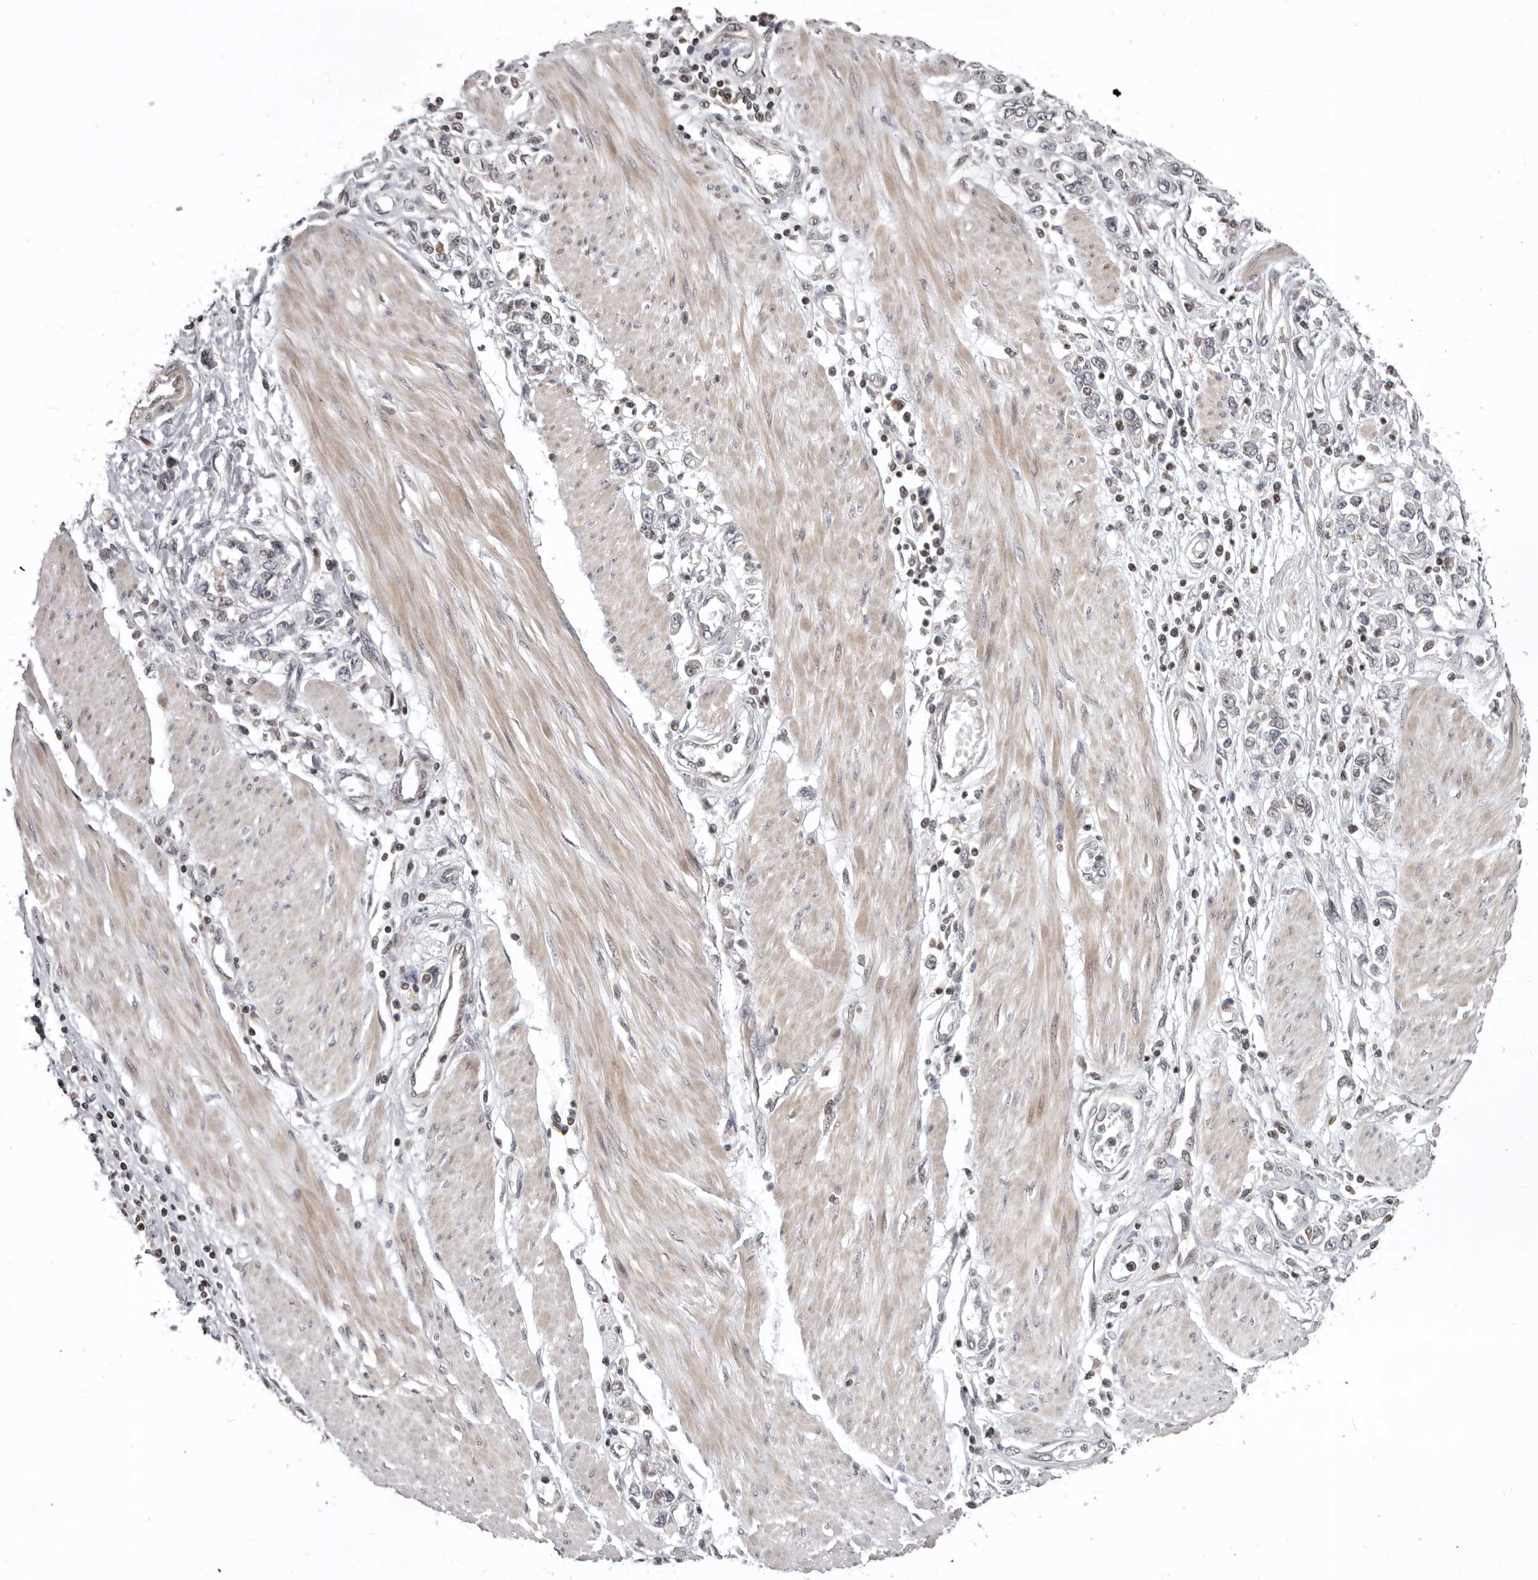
{"staining": {"intensity": "negative", "quantity": "none", "location": "none"}, "tissue": "stomach cancer", "cell_type": "Tumor cells", "image_type": "cancer", "snomed": [{"axis": "morphology", "description": "Adenocarcinoma, NOS"}, {"axis": "topography", "description": "Stomach"}], "caption": "Human stomach cancer stained for a protein using immunohistochemistry reveals no staining in tumor cells.", "gene": "AZIN1", "patient": {"sex": "female", "age": 76}}